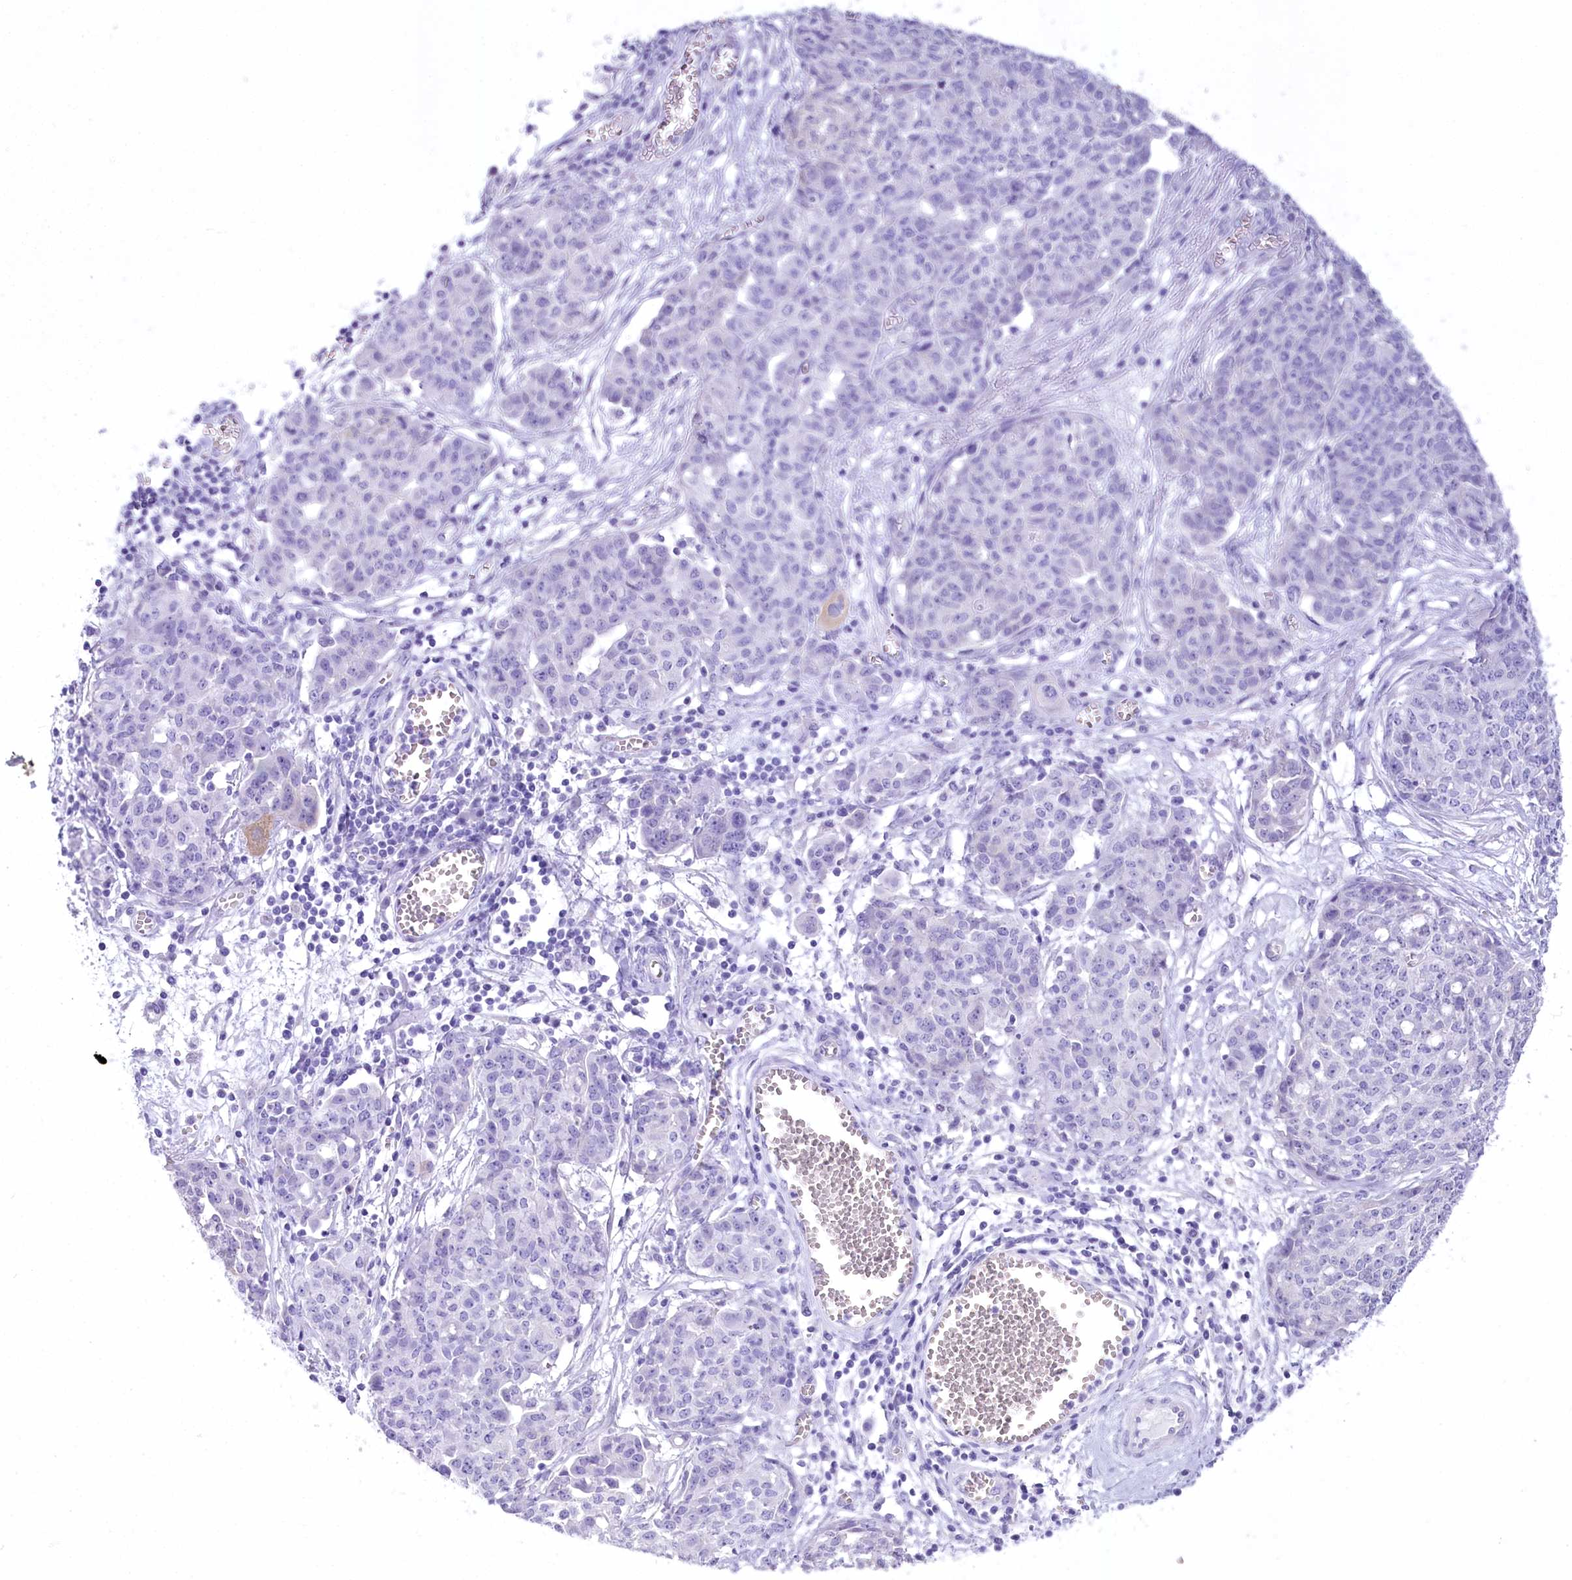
{"staining": {"intensity": "negative", "quantity": "none", "location": "none"}, "tissue": "ovarian cancer", "cell_type": "Tumor cells", "image_type": "cancer", "snomed": [{"axis": "morphology", "description": "Cystadenocarcinoma, serous, NOS"}, {"axis": "topography", "description": "Soft tissue"}, {"axis": "topography", "description": "Ovary"}], "caption": "An image of human serous cystadenocarcinoma (ovarian) is negative for staining in tumor cells.", "gene": "PBLD", "patient": {"sex": "female", "age": 57}}